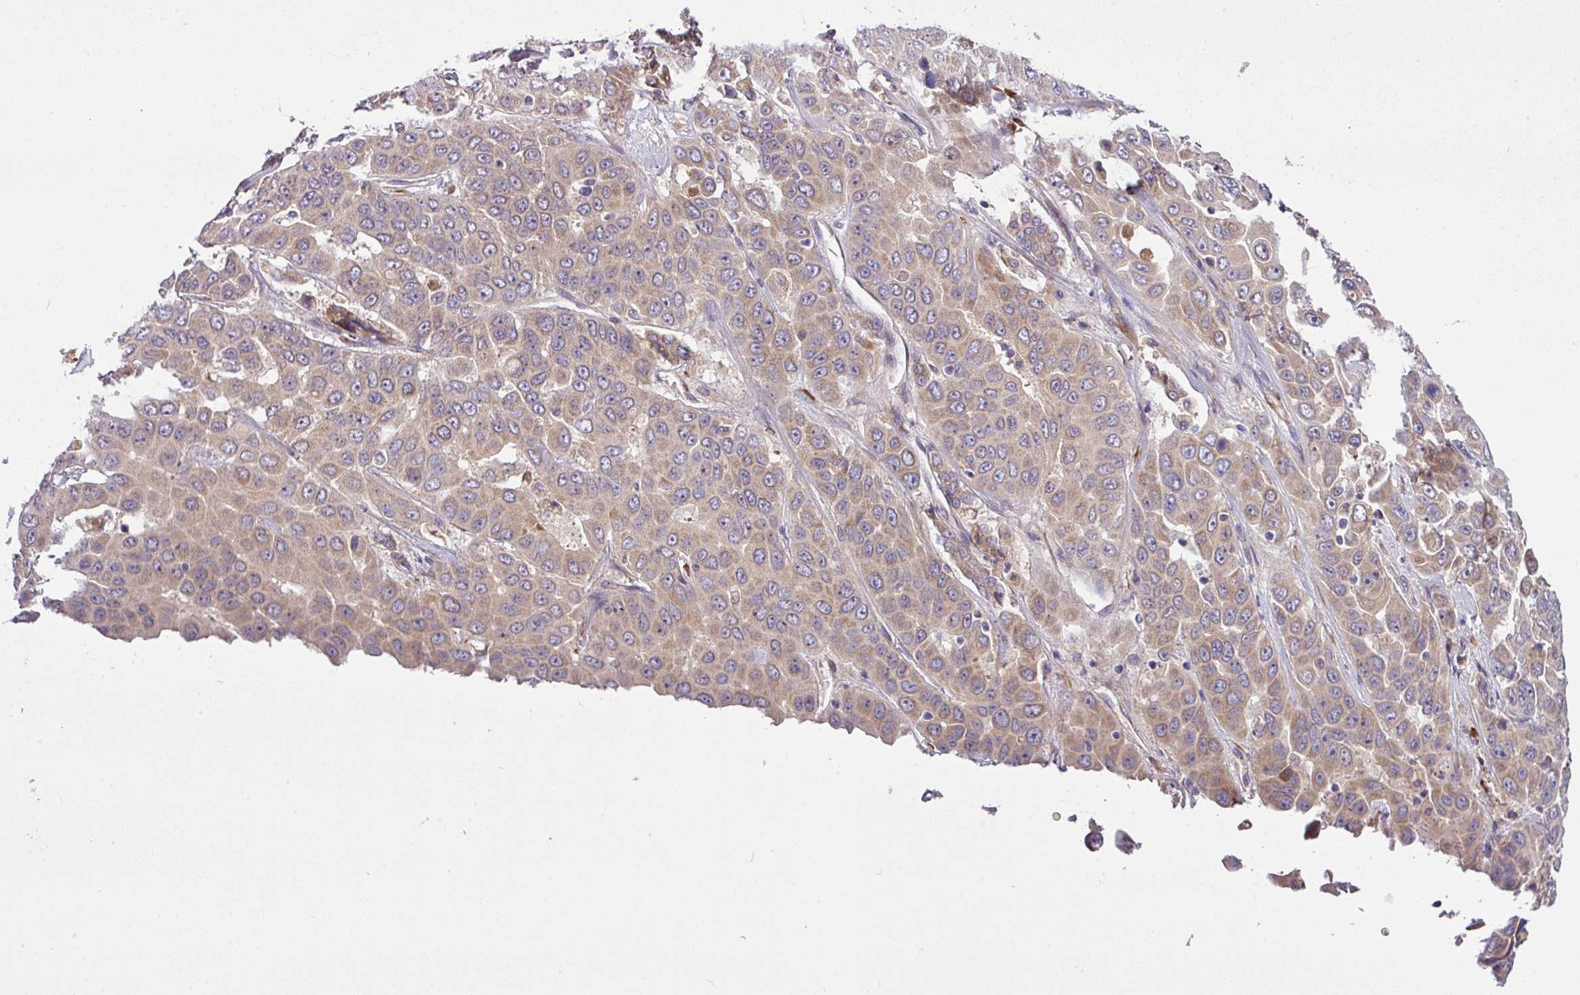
{"staining": {"intensity": "weak", "quantity": ">75%", "location": "cytoplasmic/membranous"}, "tissue": "liver cancer", "cell_type": "Tumor cells", "image_type": "cancer", "snomed": [{"axis": "morphology", "description": "Cholangiocarcinoma"}, {"axis": "topography", "description": "Liver"}], "caption": "Human liver cholangiocarcinoma stained with a brown dye demonstrates weak cytoplasmic/membranous positive expression in about >75% of tumor cells.", "gene": "TM2D2", "patient": {"sex": "female", "age": 52}}